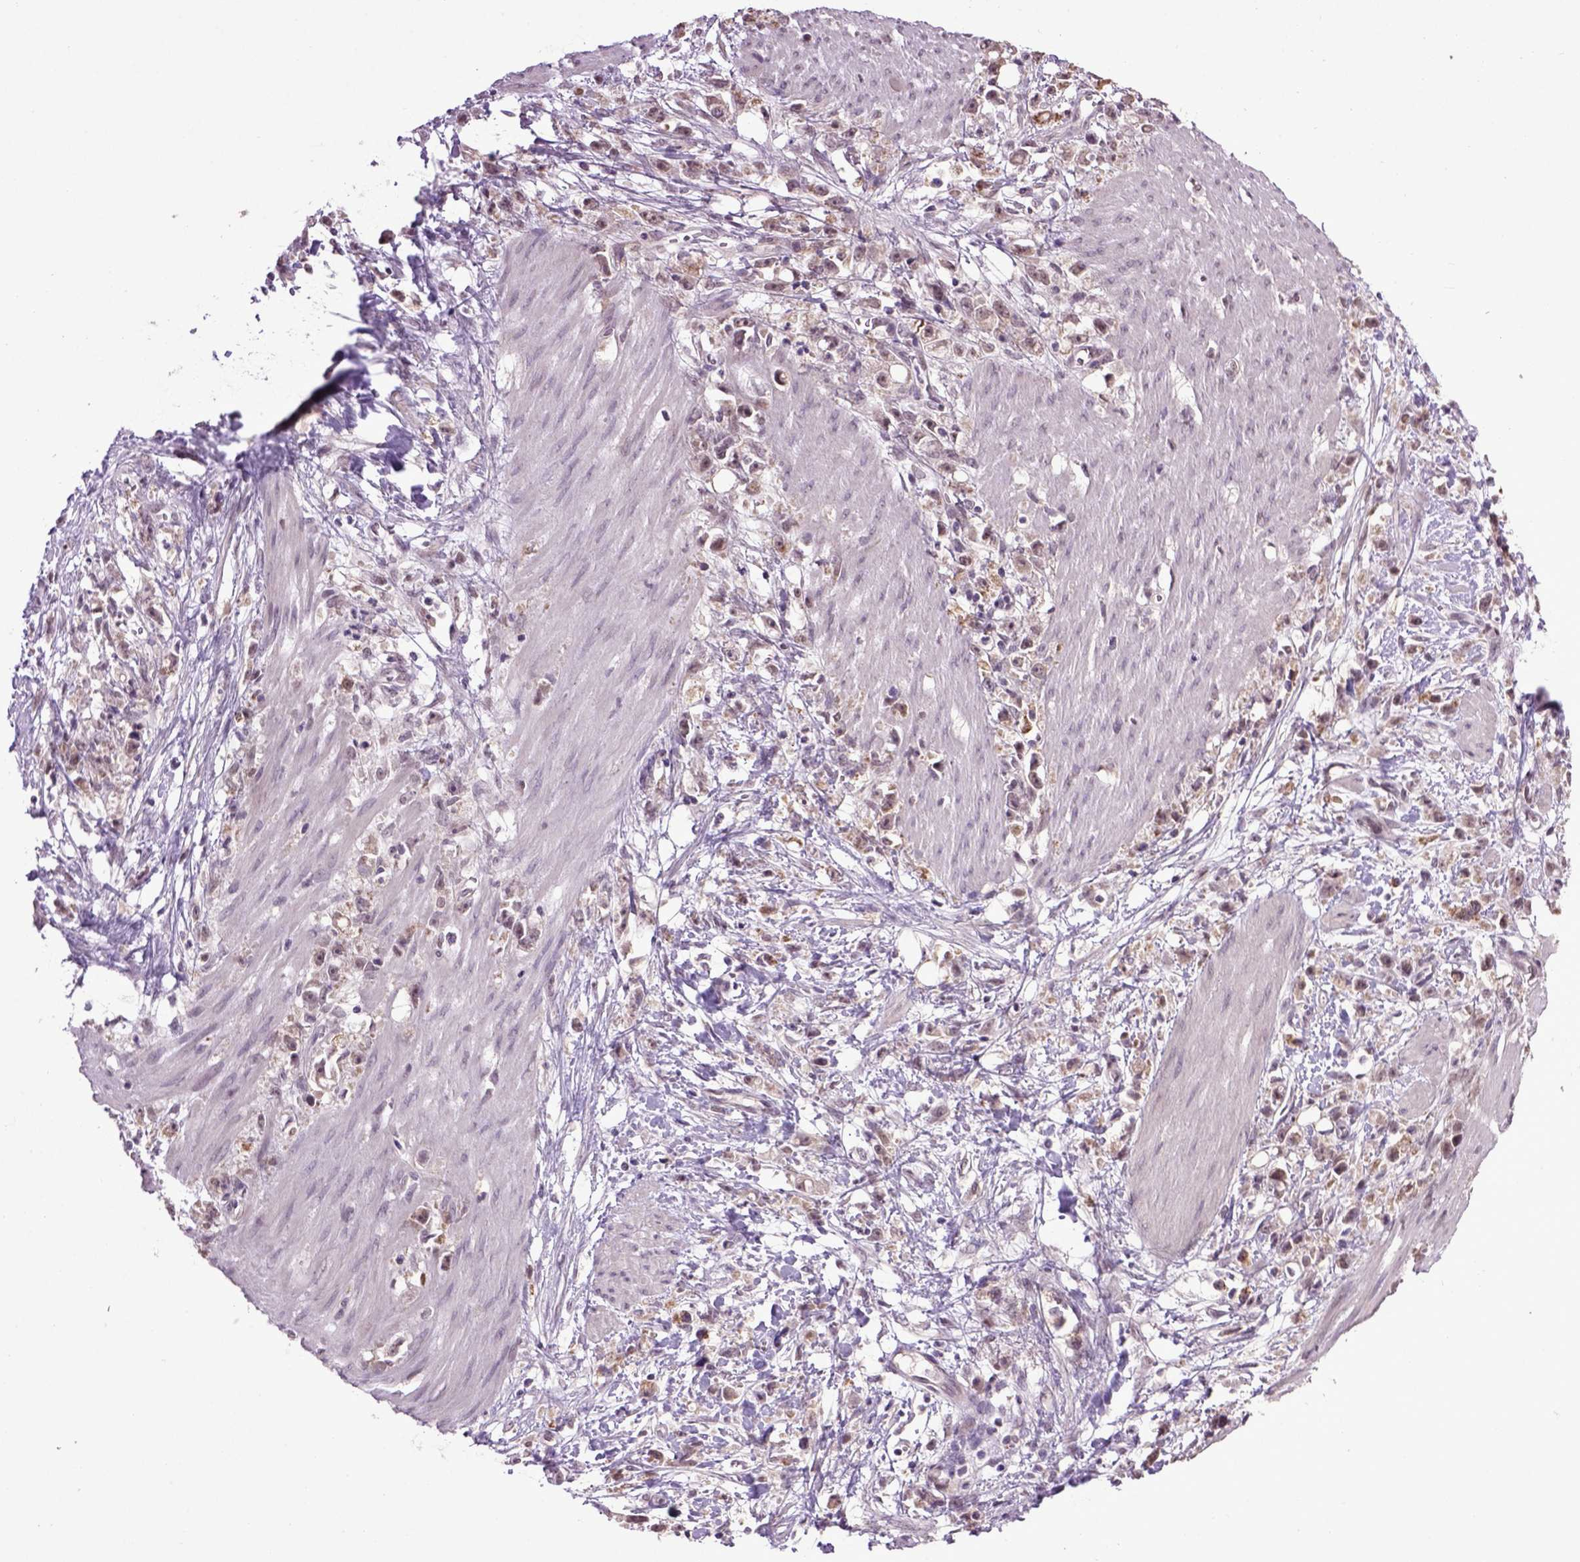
{"staining": {"intensity": "weak", "quantity": ">75%", "location": "cytoplasmic/membranous,nuclear"}, "tissue": "stomach cancer", "cell_type": "Tumor cells", "image_type": "cancer", "snomed": [{"axis": "morphology", "description": "Adenocarcinoma, NOS"}, {"axis": "topography", "description": "Stomach"}], "caption": "Stomach cancer (adenocarcinoma) stained with immunohistochemistry exhibits weak cytoplasmic/membranous and nuclear positivity in about >75% of tumor cells.", "gene": "RAB43", "patient": {"sex": "female", "age": 59}}